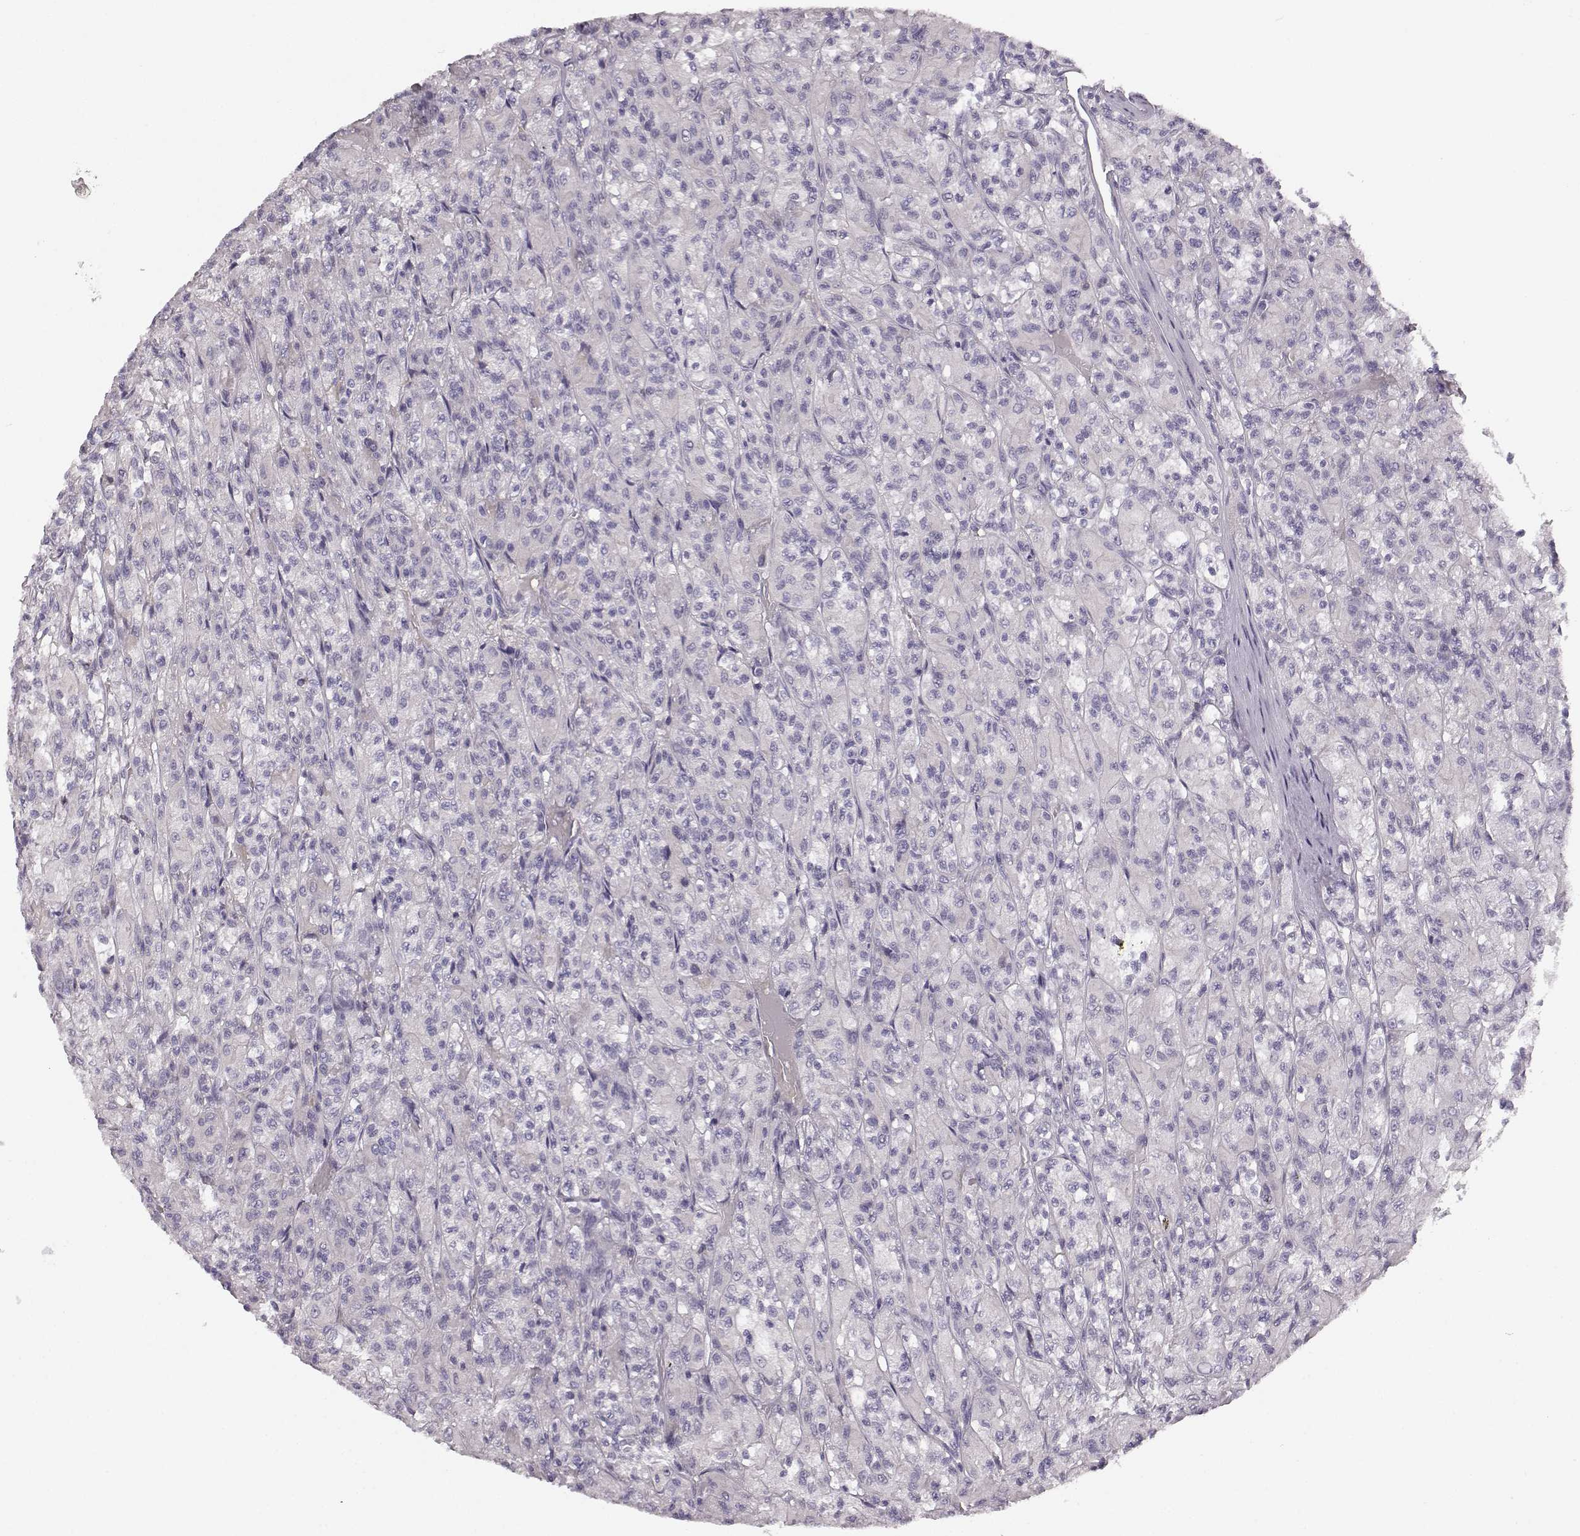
{"staining": {"intensity": "negative", "quantity": "none", "location": "none"}, "tissue": "renal cancer", "cell_type": "Tumor cells", "image_type": "cancer", "snomed": [{"axis": "morphology", "description": "Adenocarcinoma, NOS"}, {"axis": "topography", "description": "Kidney"}], "caption": "Immunohistochemistry (IHC) of renal adenocarcinoma demonstrates no staining in tumor cells.", "gene": "KIAA0319", "patient": {"sex": "female", "age": 70}}